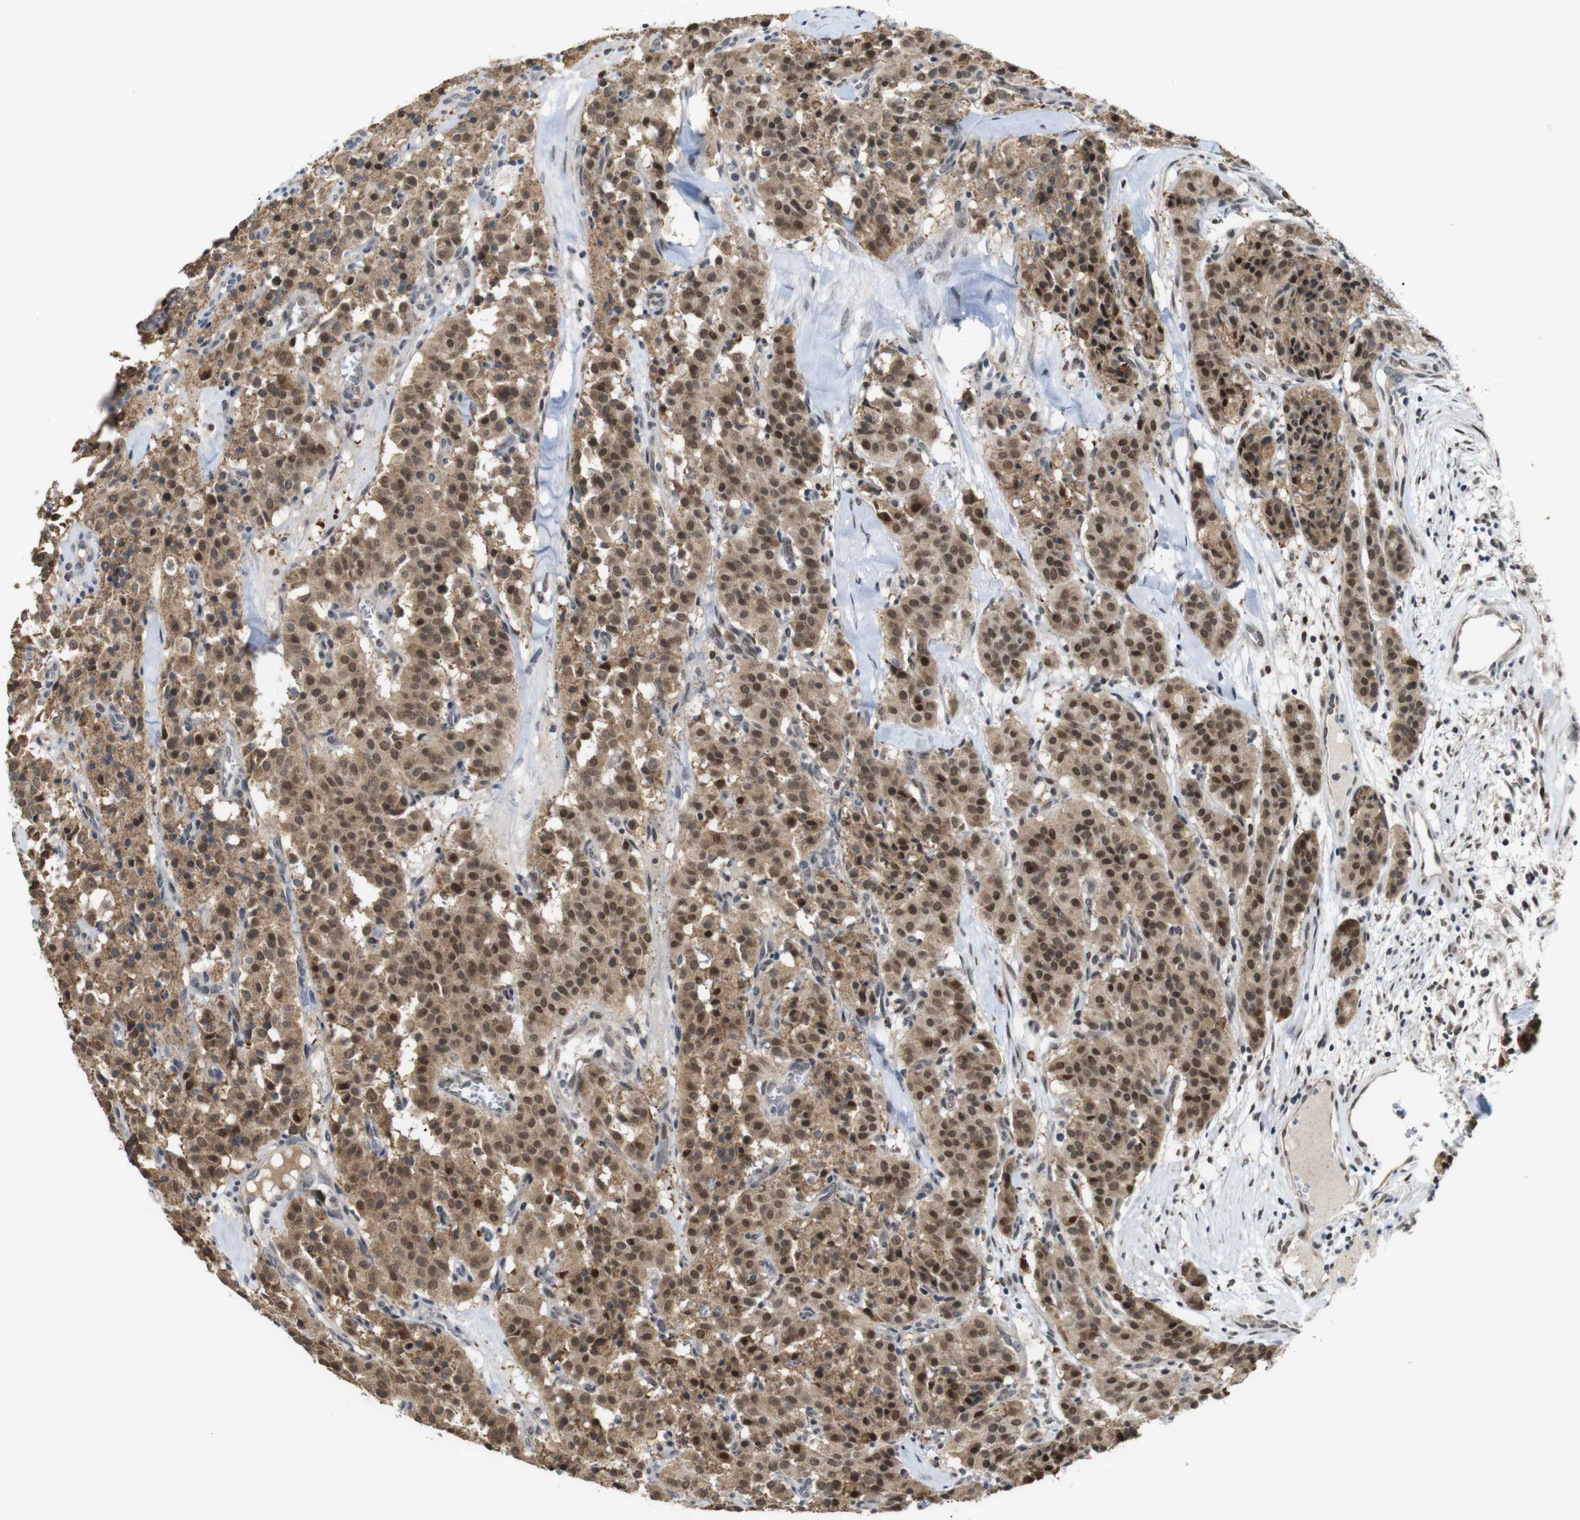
{"staining": {"intensity": "moderate", "quantity": ">75%", "location": "cytoplasmic/membranous,nuclear"}, "tissue": "carcinoid", "cell_type": "Tumor cells", "image_type": "cancer", "snomed": [{"axis": "morphology", "description": "Carcinoid, malignant, NOS"}, {"axis": "topography", "description": "Lung"}], "caption": "High-power microscopy captured an immunohistochemistry micrograph of carcinoid, revealing moderate cytoplasmic/membranous and nuclear staining in about >75% of tumor cells.", "gene": "PNMA8A", "patient": {"sex": "male", "age": 30}}